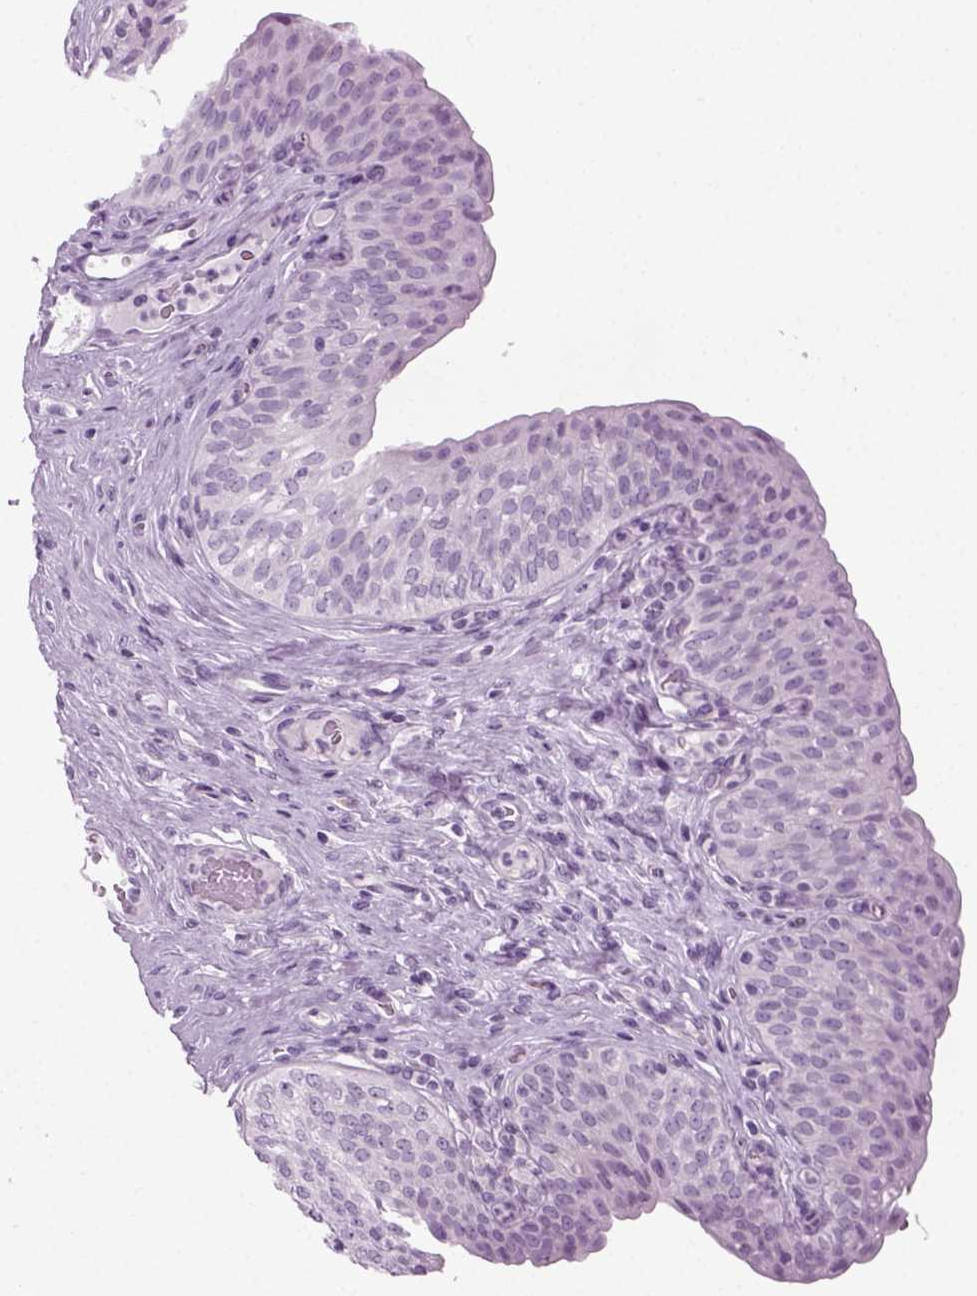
{"staining": {"intensity": "negative", "quantity": "none", "location": "none"}, "tissue": "urinary bladder", "cell_type": "Urothelial cells", "image_type": "normal", "snomed": [{"axis": "morphology", "description": "Normal tissue, NOS"}, {"axis": "topography", "description": "Urinary bladder"}], "caption": "DAB (3,3'-diaminobenzidine) immunohistochemical staining of normal urinary bladder exhibits no significant positivity in urothelial cells. (DAB immunohistochemistry (IHC) with hematoxylin counter stain).", "gene": "PRLH", "patient": {"sex": "male", "age": 66}}